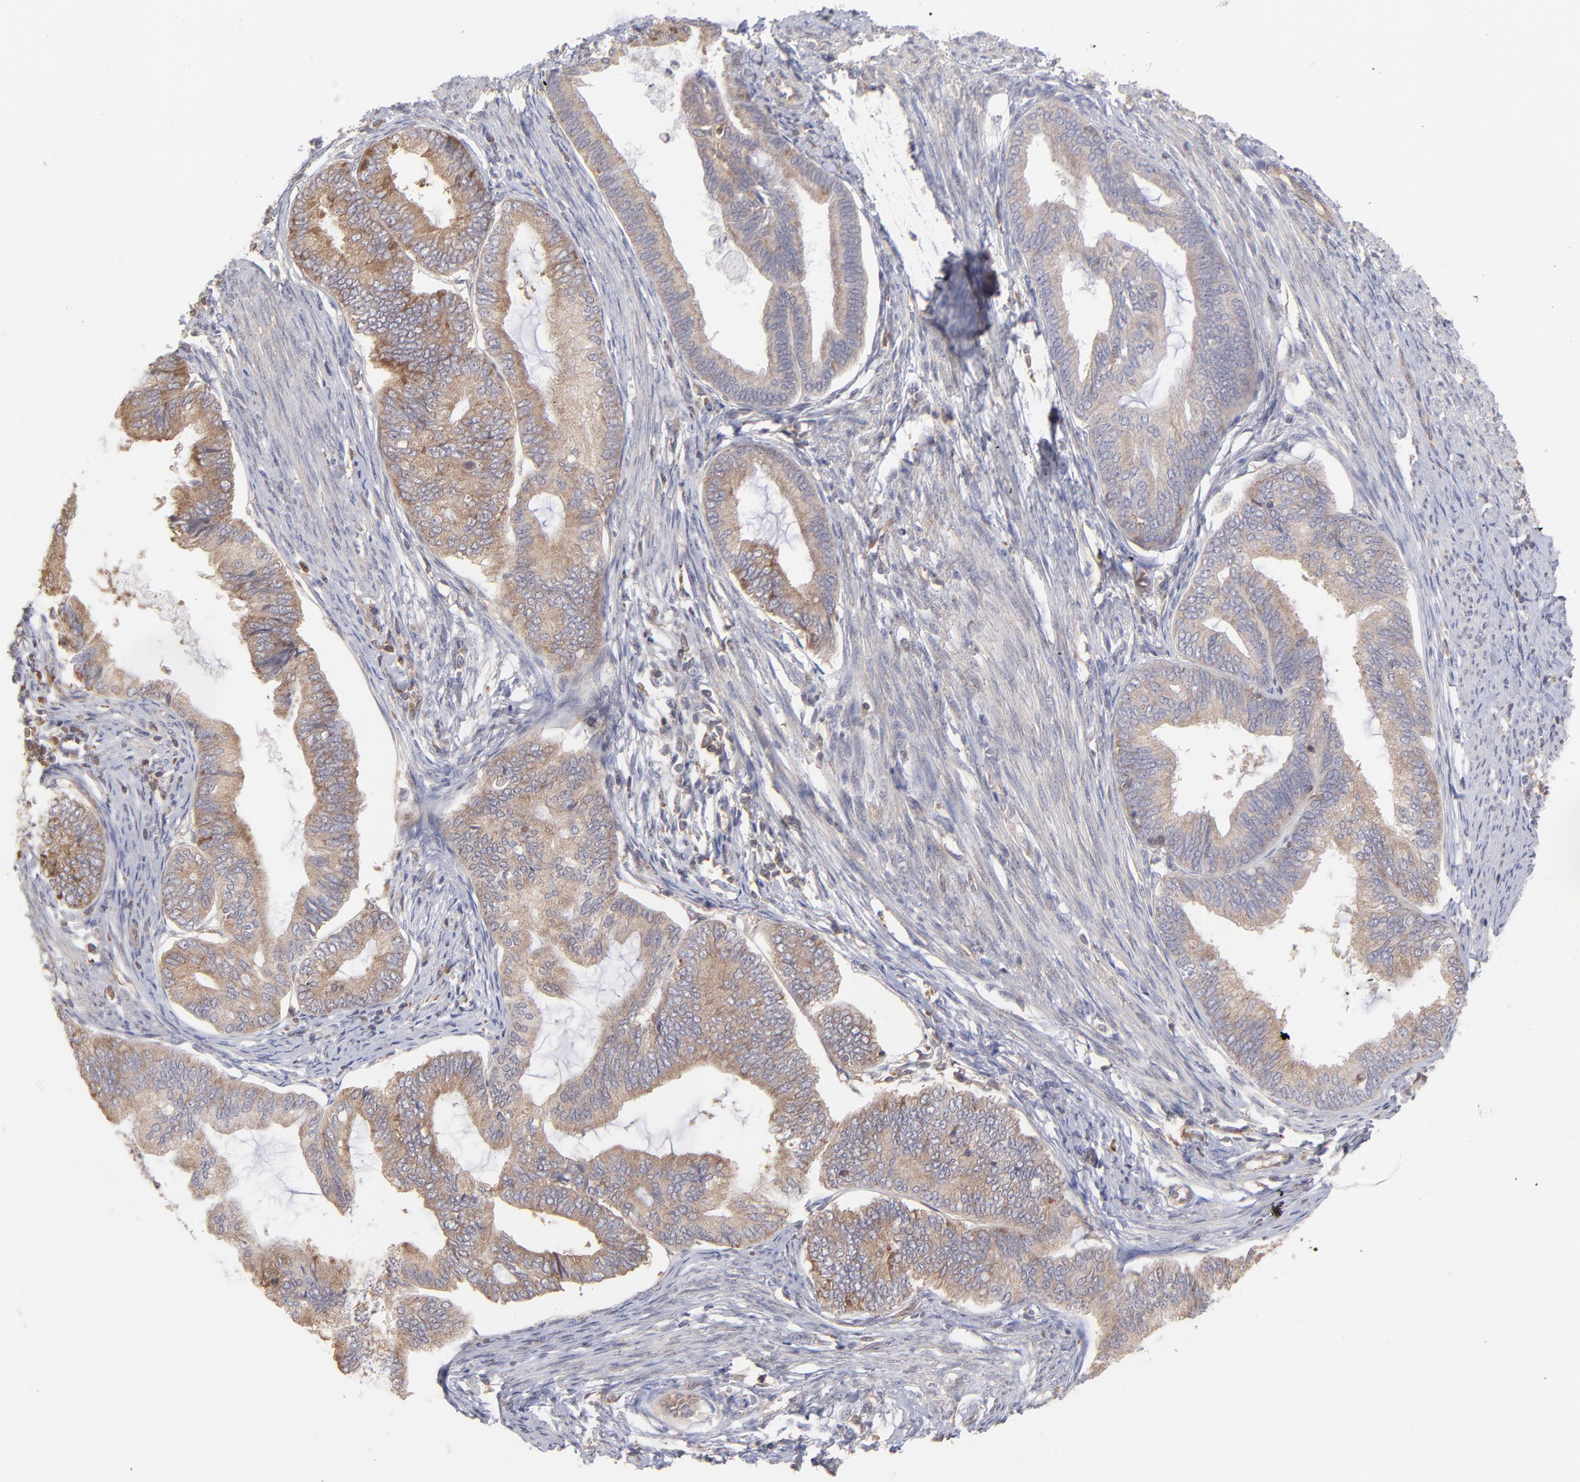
{"staining": {"intensity": "weak", "quantity": ">75%", "location": "cytoplasmic/membranous"}, "tissue": "endometrial cancer", "cell_type": "Tumor cells", "image_type": "cancer", "snomed": [{"axis": "morphology", "description": "Adenocarcinoma, NOS"}, {"axis": "topography", "description": "Endometrium"}], "caption": "Human adenocarcinoma (endometrial) stained with a brown dye shows weak cytoplasmic/membranous positive staining in approximately >75% of tumor cells.", "gene": "MAPRE1", "patient": {"sex": "female", "age": 86}}